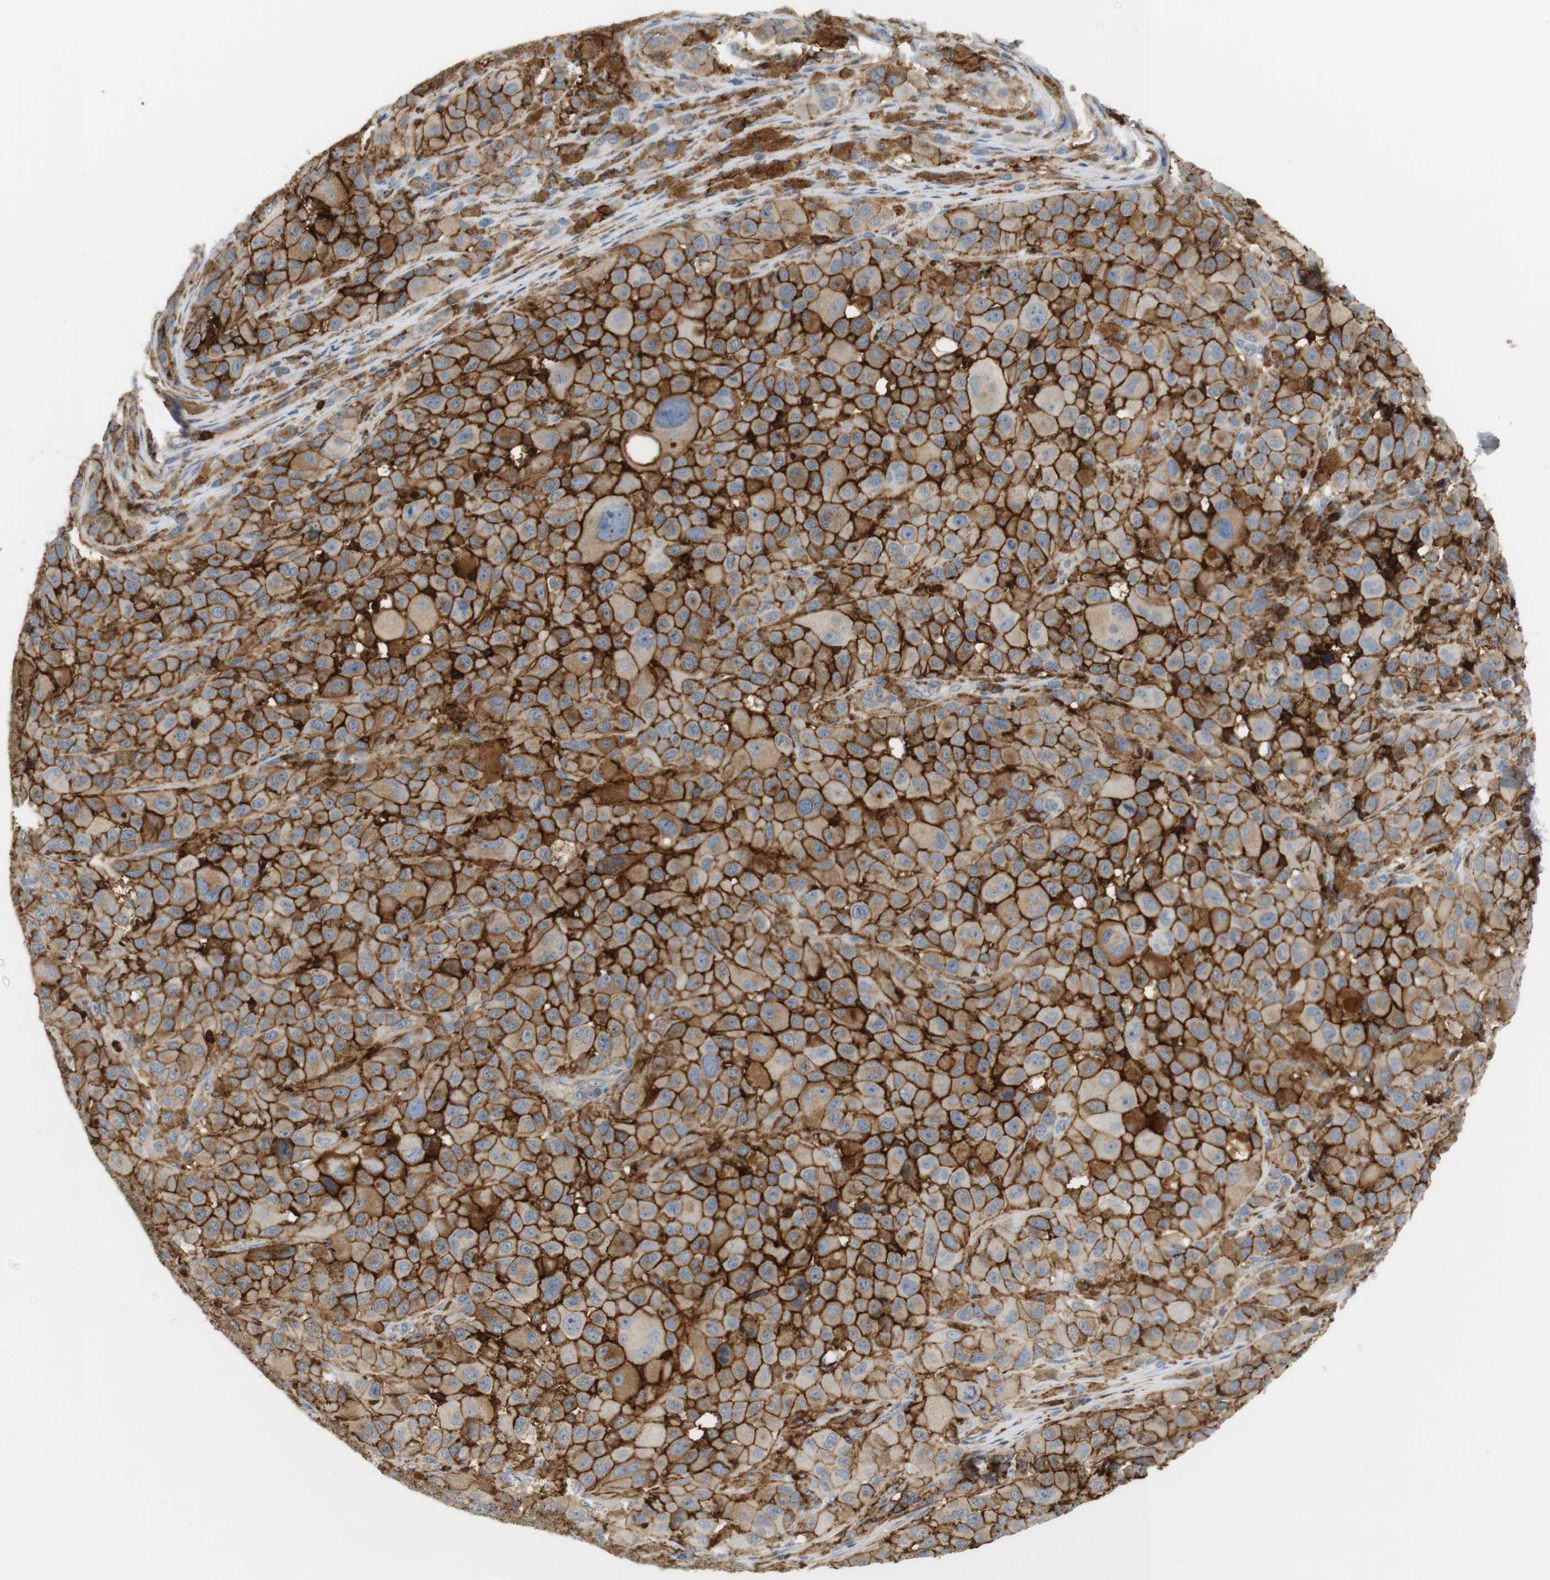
{"staining": {"intensity": "strong", "quantity": ">75%", "location": "cytoplasmic/membranous"}, "tissue": "melanoma", "cell_type": "Tumor cells", "image_type": "cancer", "snomed": [{"axis": "morphology", "description": "Malignant melanoma, NOS"}, {"axis": "topography", "description": "Skin"}], "caption": "Immunohistochemistry (IHC) micrograph of malignant melanoma stained for a protein (brown), which shows high levels of strong cytoplasmic/membranous expression in about >75% of tumor cells.", "gene": "SIRPA", "patient": {"sex": "male", "age": 96}}